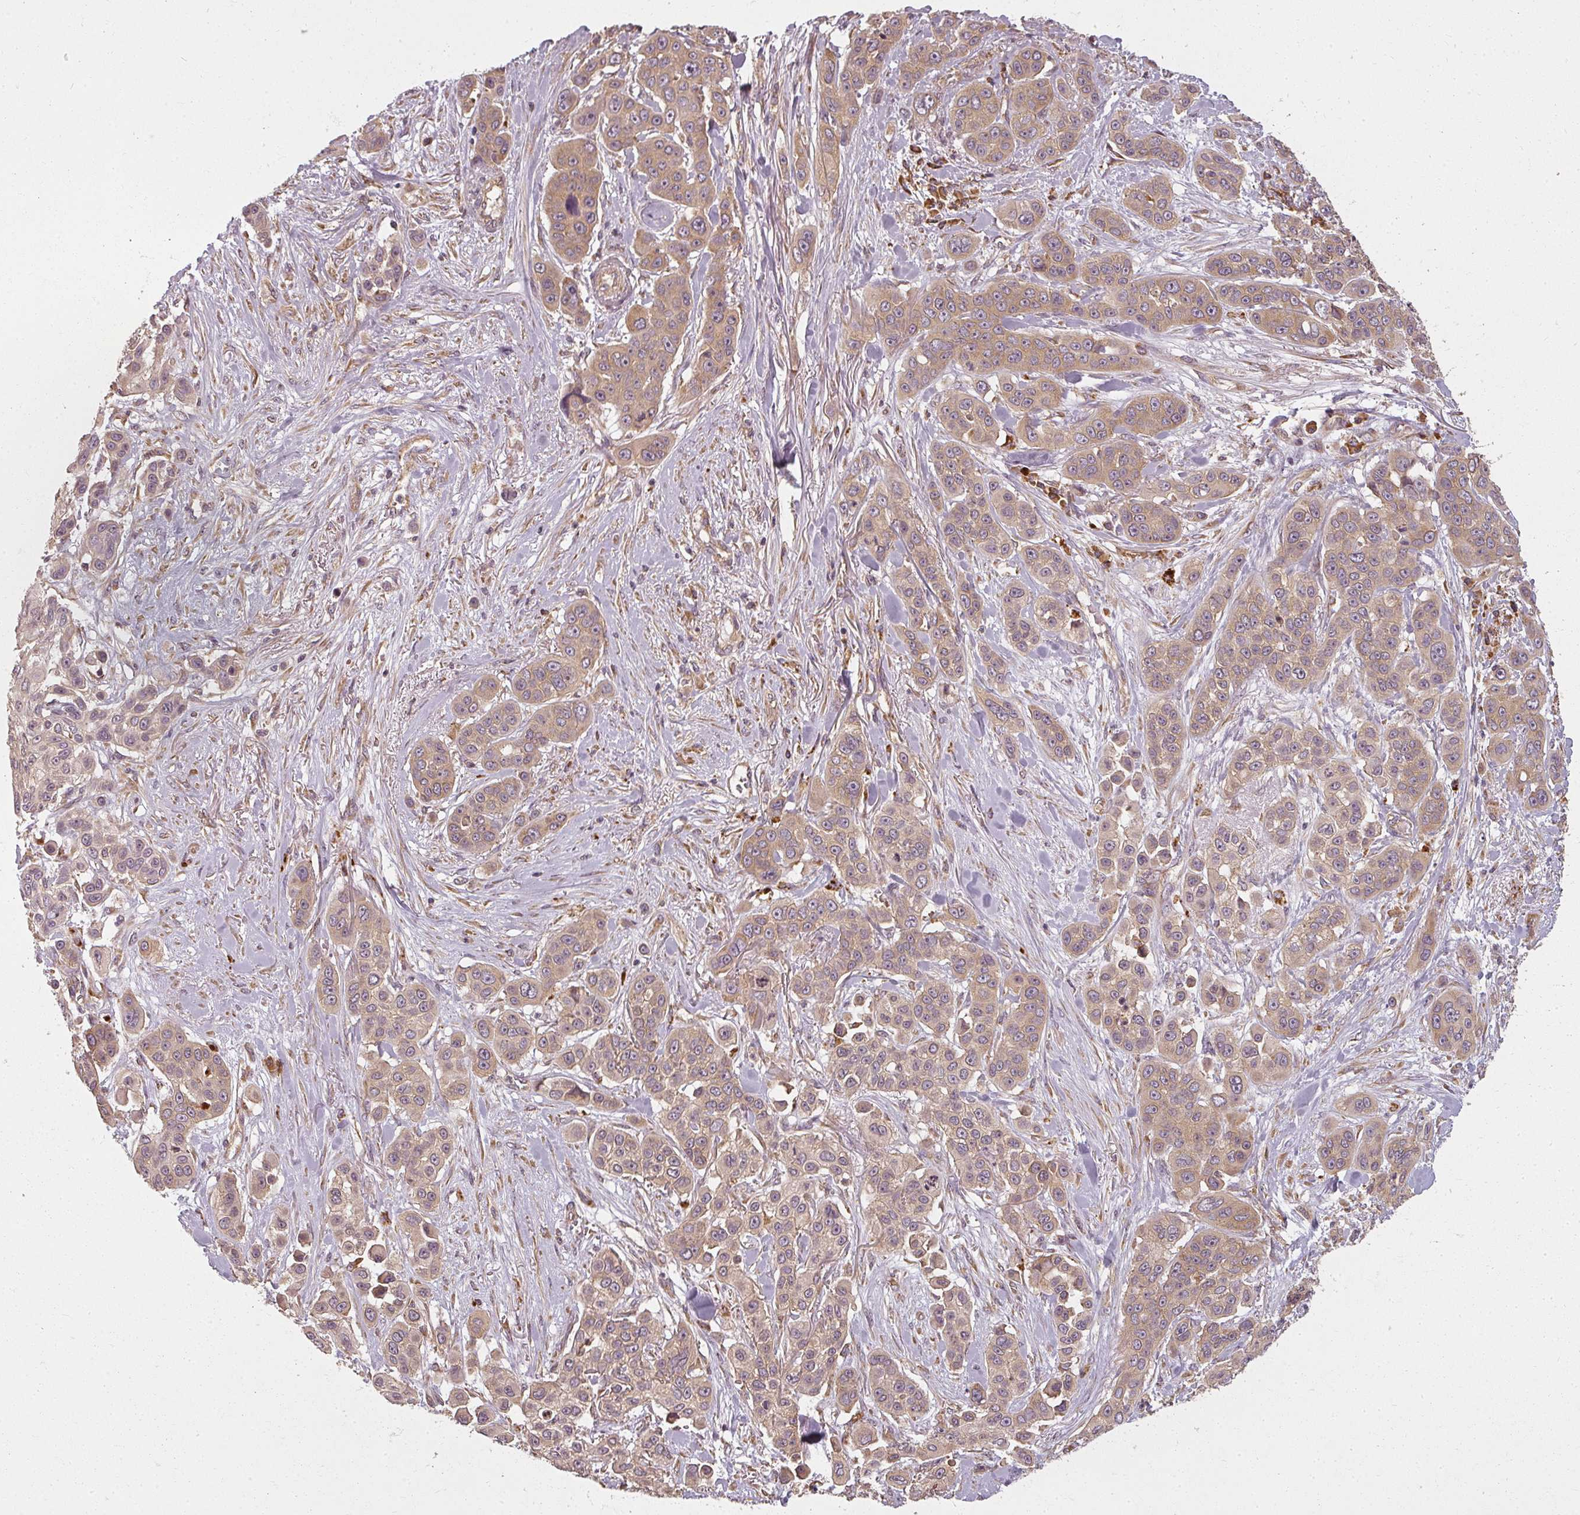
{"staining": {"intensity": "moderate", "quantity": ">75%", "location": "cytoplasmic/membranous"}, "tissue": "skin cancer", "cell_type": "Tumor cells", "image_type": "cancer", "snomed": [{"axis": "morphology", "description": "Squamous cell carcinoma, NOS"}, {"axis": "topography", "description": "Skin"}], "caption": "This is an image of immunohistochemistry staining of skin cancer, which shows moderate staining in the cytoplasmic/membranous of tumor cells.", "gene": "RPL24", "patient": {"sex": "male", "age": 67}}